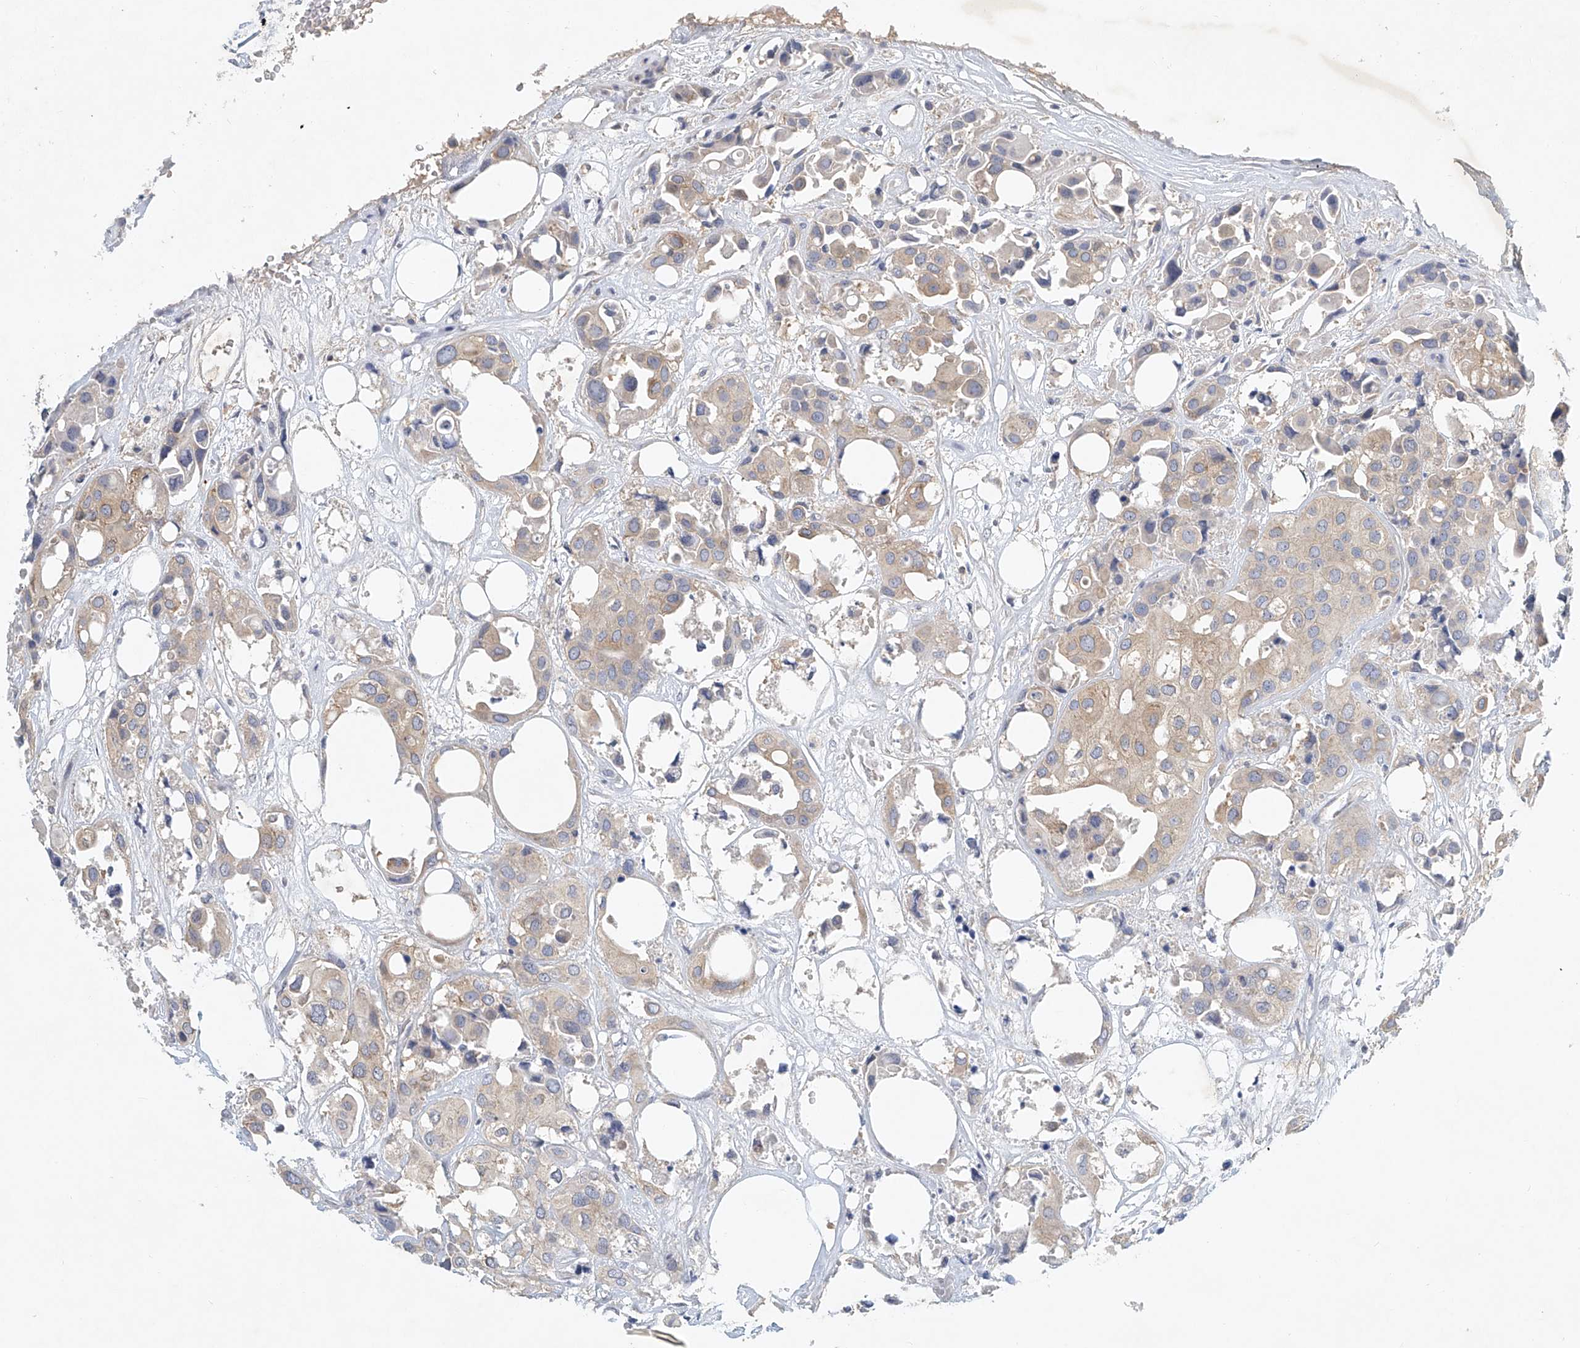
{"staining": {"intensity": "weak", "quantity": ">75%", "location": "cytoplasmic/membranous"}, "tissue": "urothelial cancer", "cell_type": "Tumor cells", "image_type": "cancer", "snomed": [{"axis": "morphology", "description": "Urothelial carcinoma, High grade"}, {"axis": "topography", "description": "Urinary bladder"}], "caption": "IHC histopathology image of human urothelial carcinoma (high-grade) stained for a protein (brown), which displays low levels of weak cytoplasmic/membranous positivity in about >75% of tumor cells.", "gene": "CARMIL1", "patient": {"sex": "male", "age": 64}}